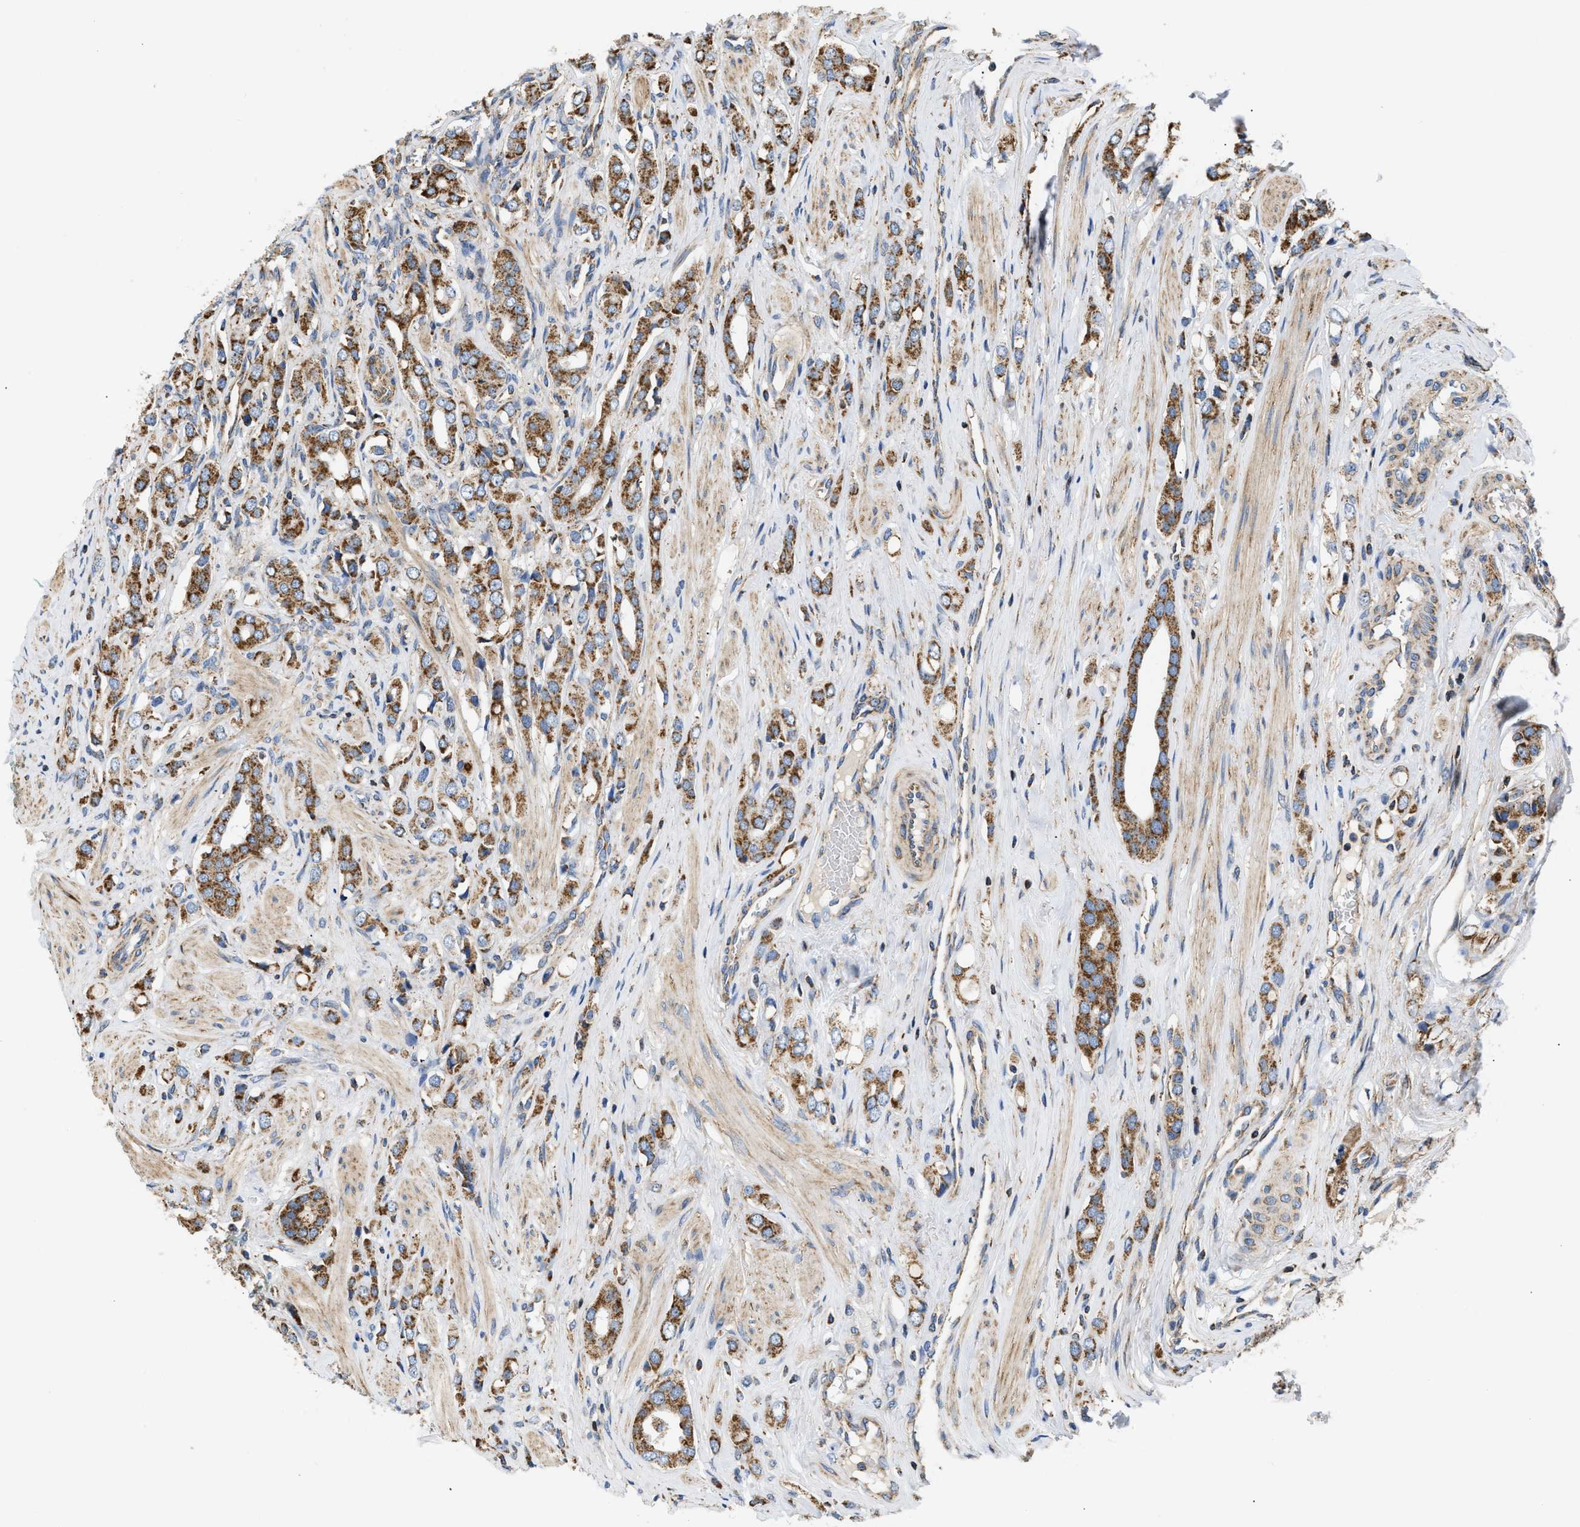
{"staining": {"intensity": "moderate", "quantity": ">75%", "location": "cytoplasmic/membranous"}, "tissue": "prostate cancer", "cell_type": "Tumor cells", "image_type": "cancer", "snomed": [{"axis": "morphology", "description": "Adenocarcinoma, High grade"}, {"axis": "topography", "description": "Prostate"}], "caption": "The immunohistochemical stain highlights moderate cytoplasmic/membranous expression in tumor cells of prostate cancer tissue.", "gene": "OPTN", "patient": {"sex": "male", "age": 52}}